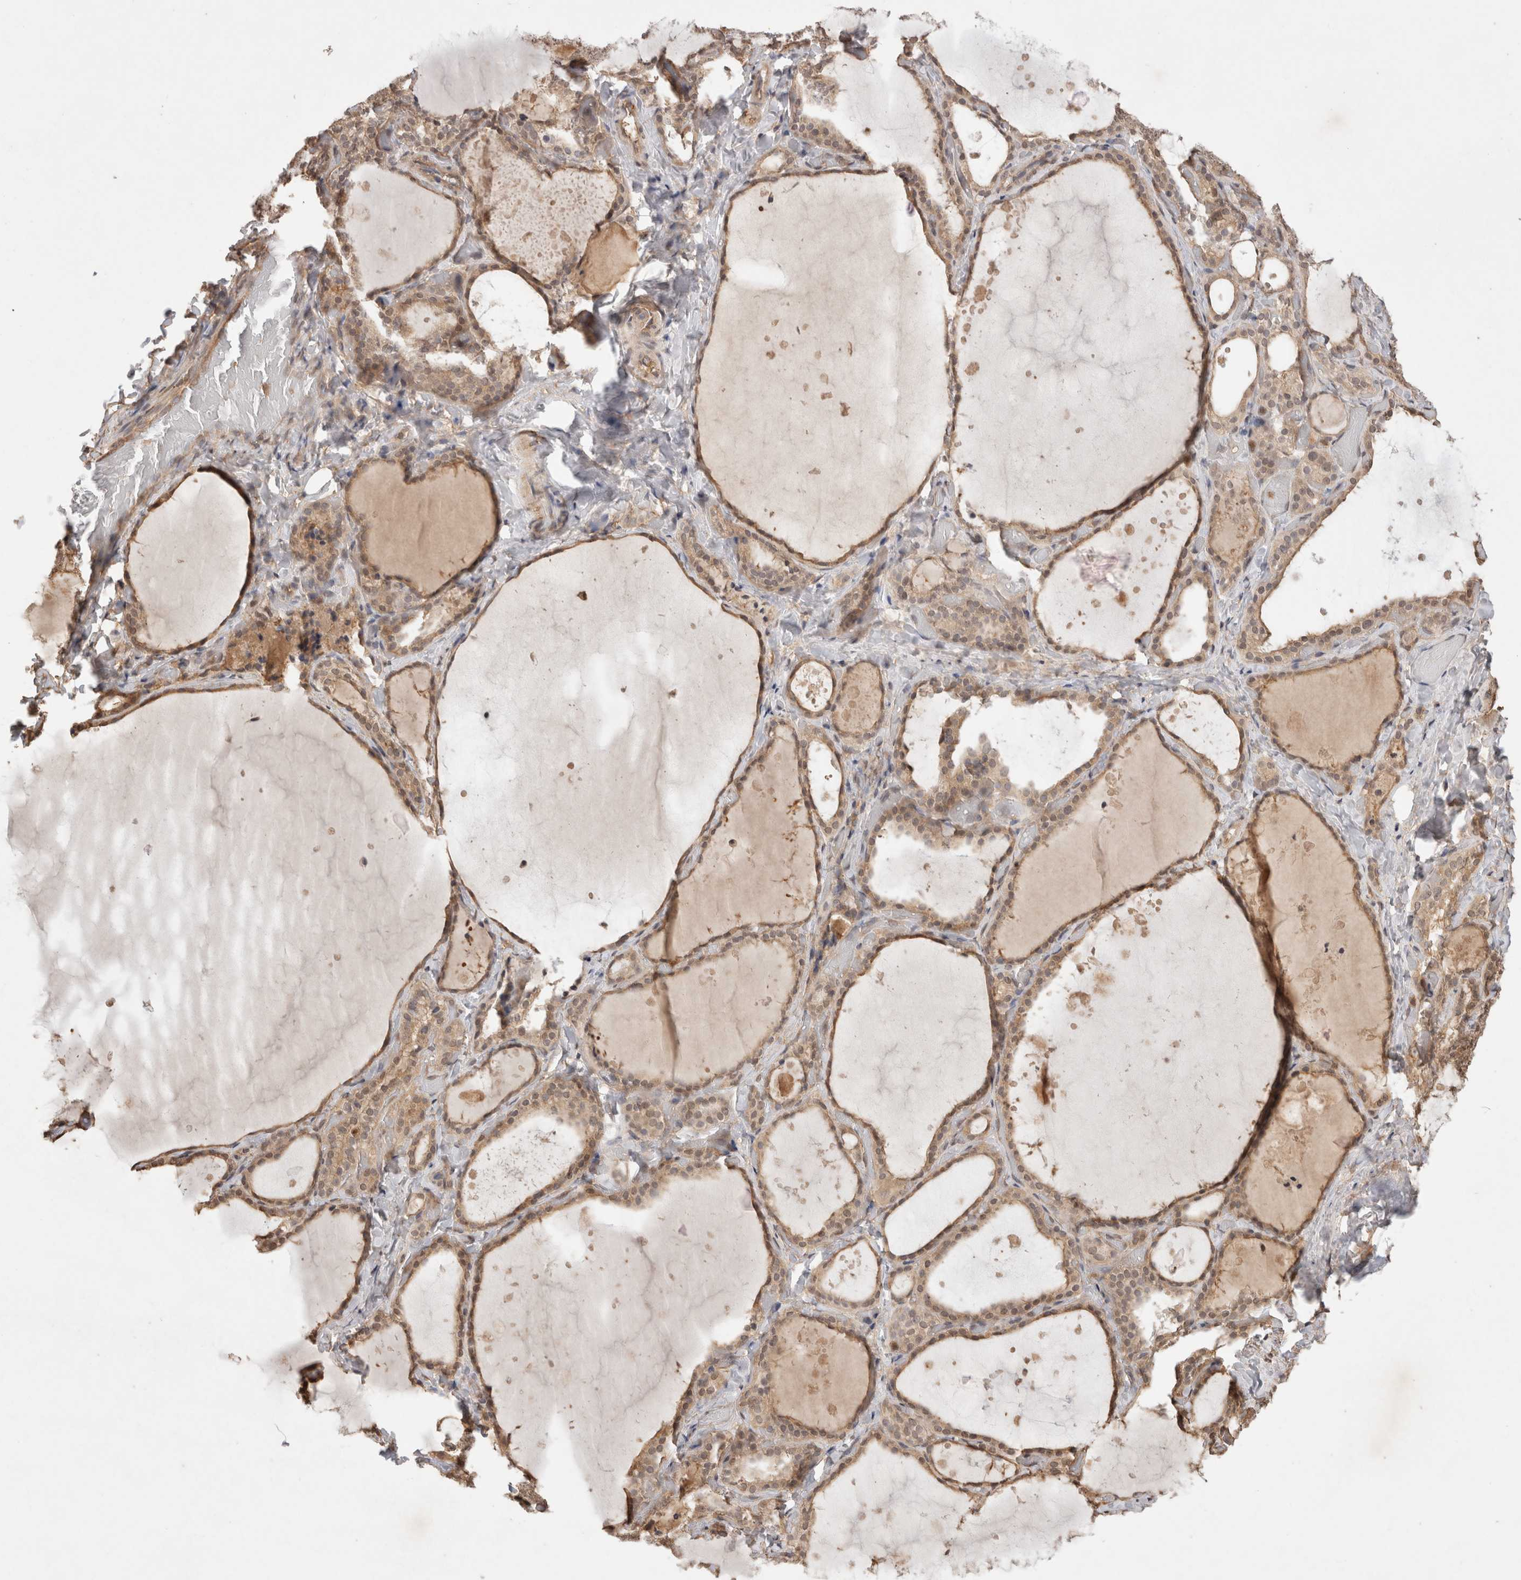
{"staining": {"intensity": "weak", "quantity": ">75%", "location": "cytoplasmic/membranous"}, "tissue": "thyroid gland", "cell_type": "Glandular cells", "image_type": "normal", "snomed": [{"axis": "morphology", "description": "Normal tissue, NOS"}, {"axis": "topography", "description": "Thyroid gland"}], "caption": "Normal thyroid gland shows weak cytoplasmic/membranous staining in about >75% of glandular cells, visualized by immunohistochemistry.", "gene": "PRMT3", "patient": {"sex": "female", "age": 44}}